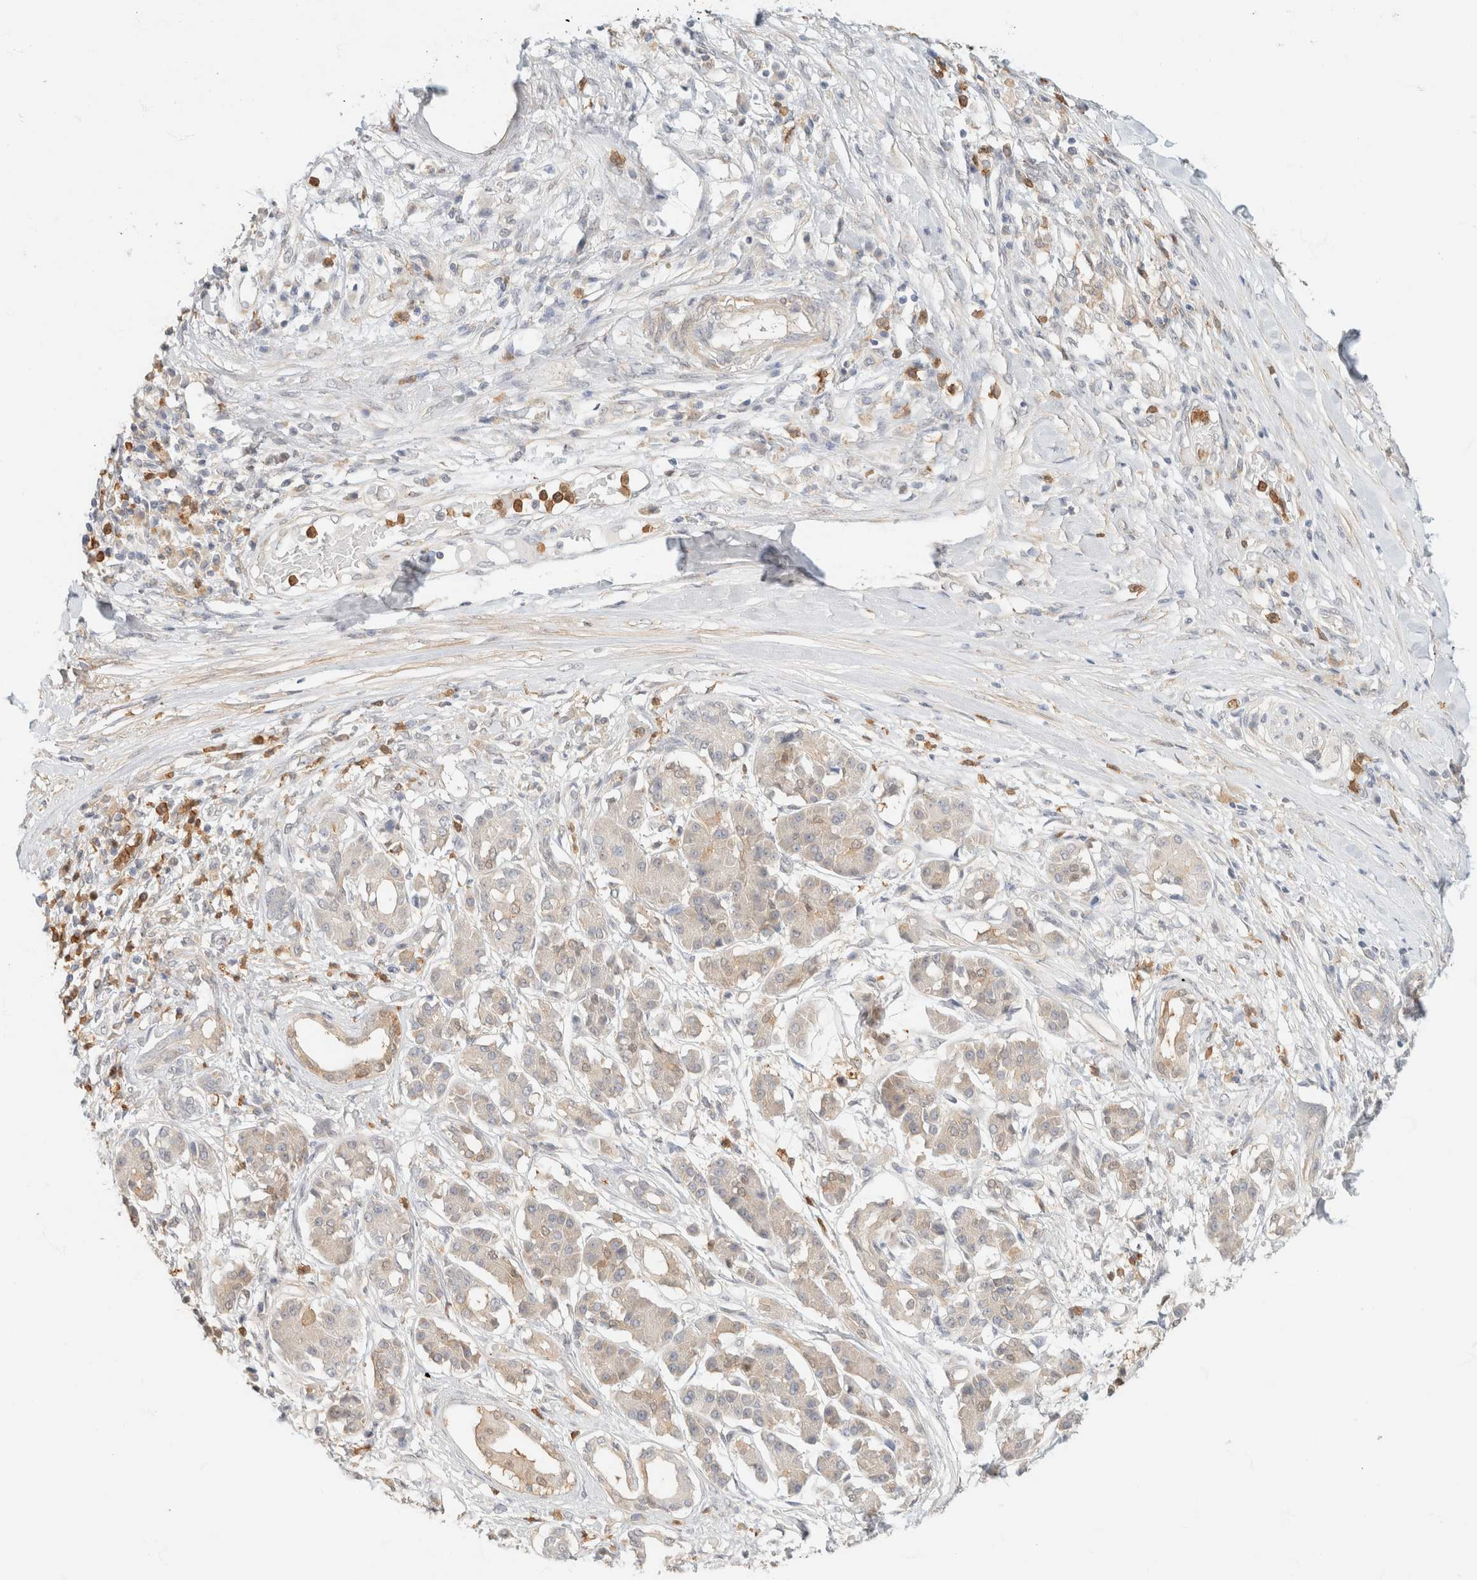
{"staining": {"intensity": "weak", "quantity": "<25%", "location": "cytoplasmic/membranous"}, "tissue": "pancreatic cancer", "cell_type": "Tumor cells", "image_type": "cancer", "snomed": [{"axis": "morphology", "description": "Adenocarcinoma, NOS"}, {"axis": "topography", "description": "Pancreas"}], "caption": "A photomicrograph of human adenocarcinoma (pancreatic) is negative for staining in tumor cells. (Stains: DAB immunohistochemistry with hematoxylin counter stain, Microscopy: brightfield microscopy at high magnification).", "gene": "GPI", "patient": {"sex": "female", "age": 56}}